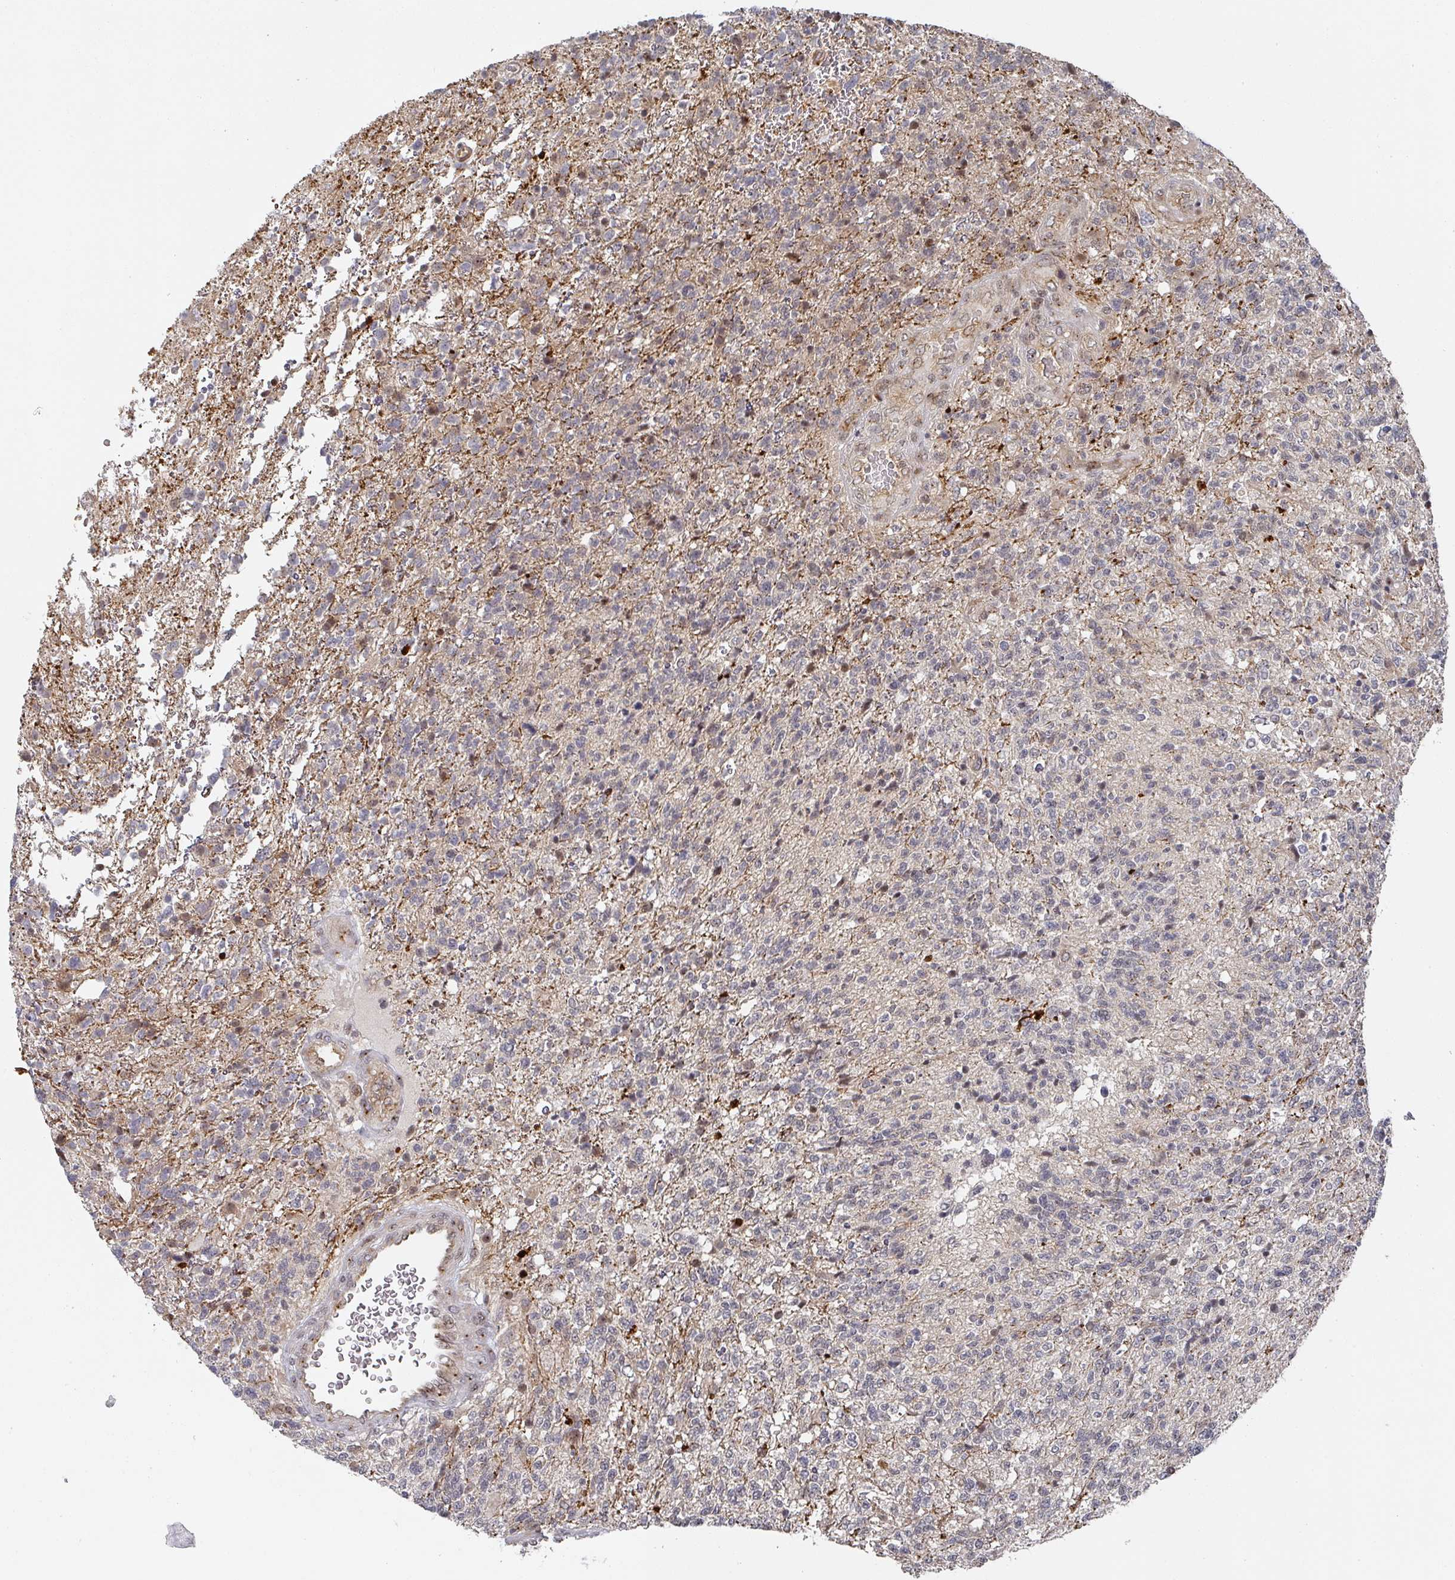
{"staining": {"intensity": "negative", "quantity": "none", "location": "none"}, "tissue": "glioma", "cell_type": "Tumor cells", "image_type": "cancer", "snomed": [{"axis": "morphology", "description": "Glioma, malignant, High grade"}, {"axis": "topography", "description": "Brain"}], "caption": "Image shows no significant protein staining in tumor cells of malignant glioma (high-grade).", "gene": "KIF1C", "patient": {"sex": "male", "age": 56}}